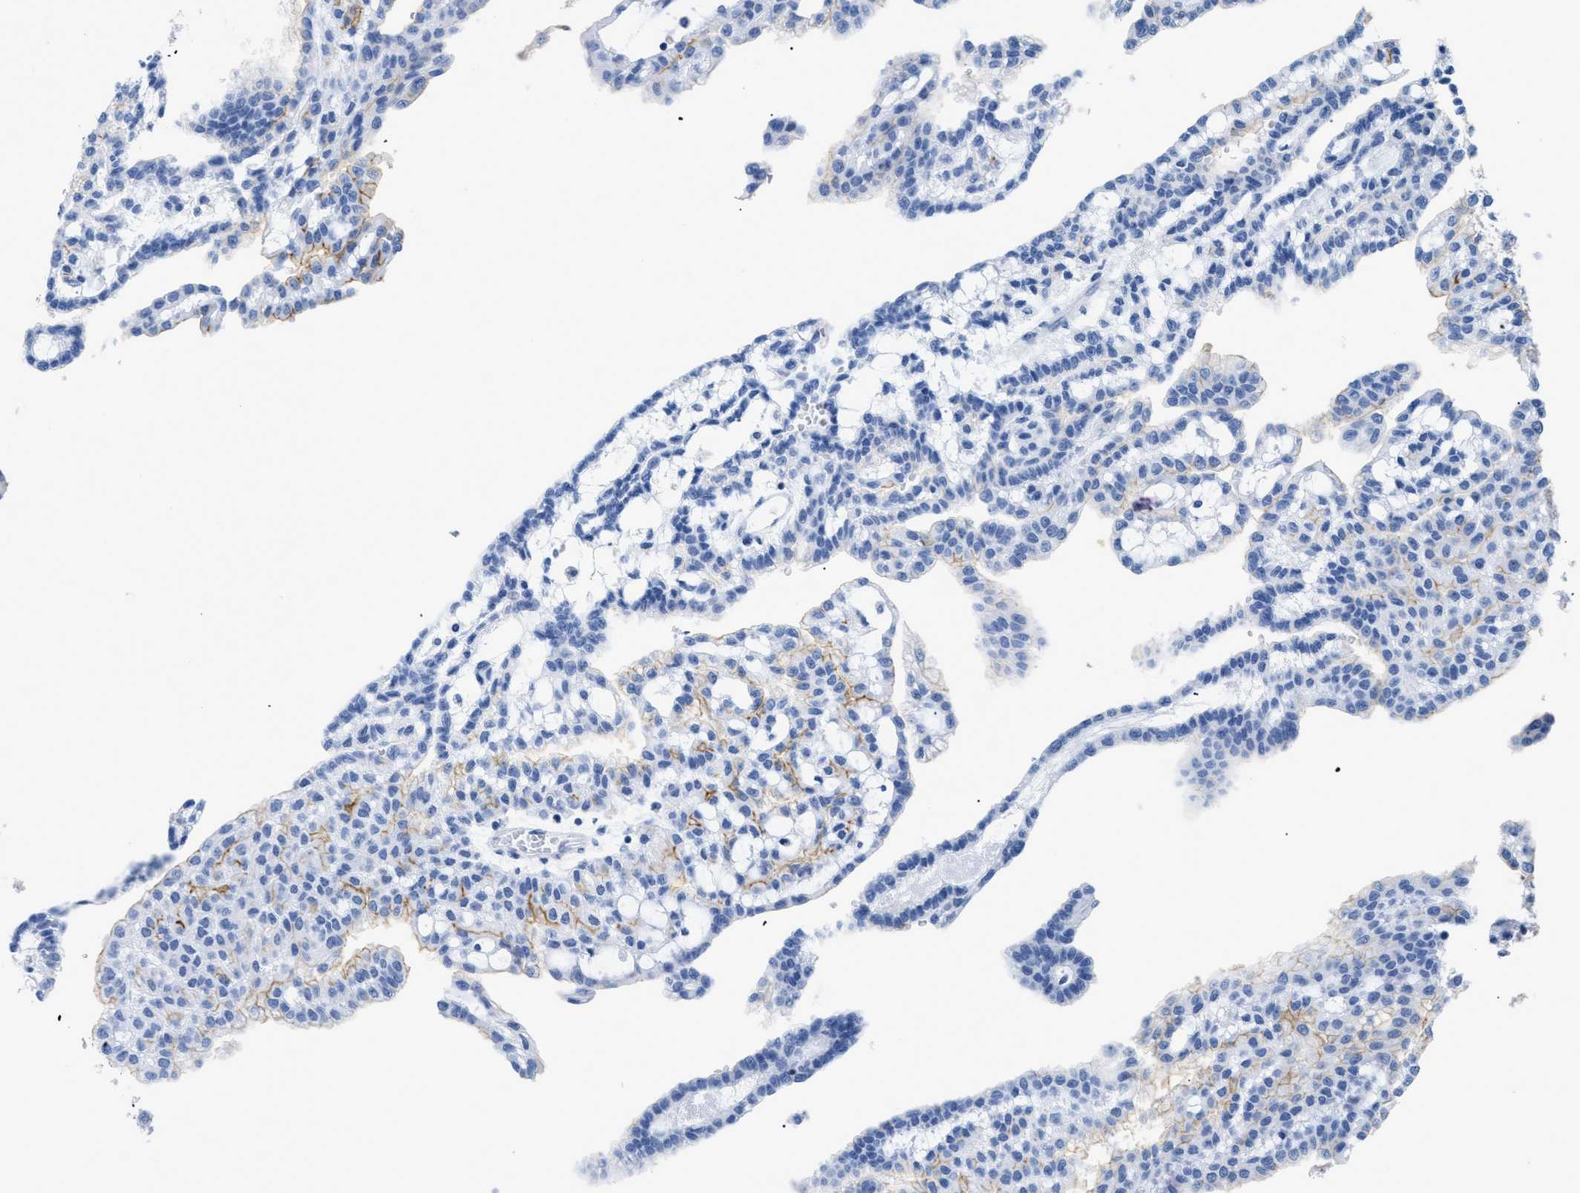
{"staining": {"intensity": "moderate", "quantity": "25%-75%", "location": "cytoplasmic/membranous"}, "tissue": "renal cancer", "cell_type": "Tumor cells", "image_type": "cancer", "snomed": [{"axis": "morphology", "description": "Adenocarcinoma, NOS"}, {"axis": "topography", "description": "Kidney"}], "caption": "Immunohistochemistry photomicrograph of adenocarcinoma (renal) stained for a protein (brown), which reveals medium levels of moderate cytoplasmic/membranous expression in about 25%-75% of tumor cells.", "gene": "DLC1", "patient": {"sex": "male", "age": 63}}